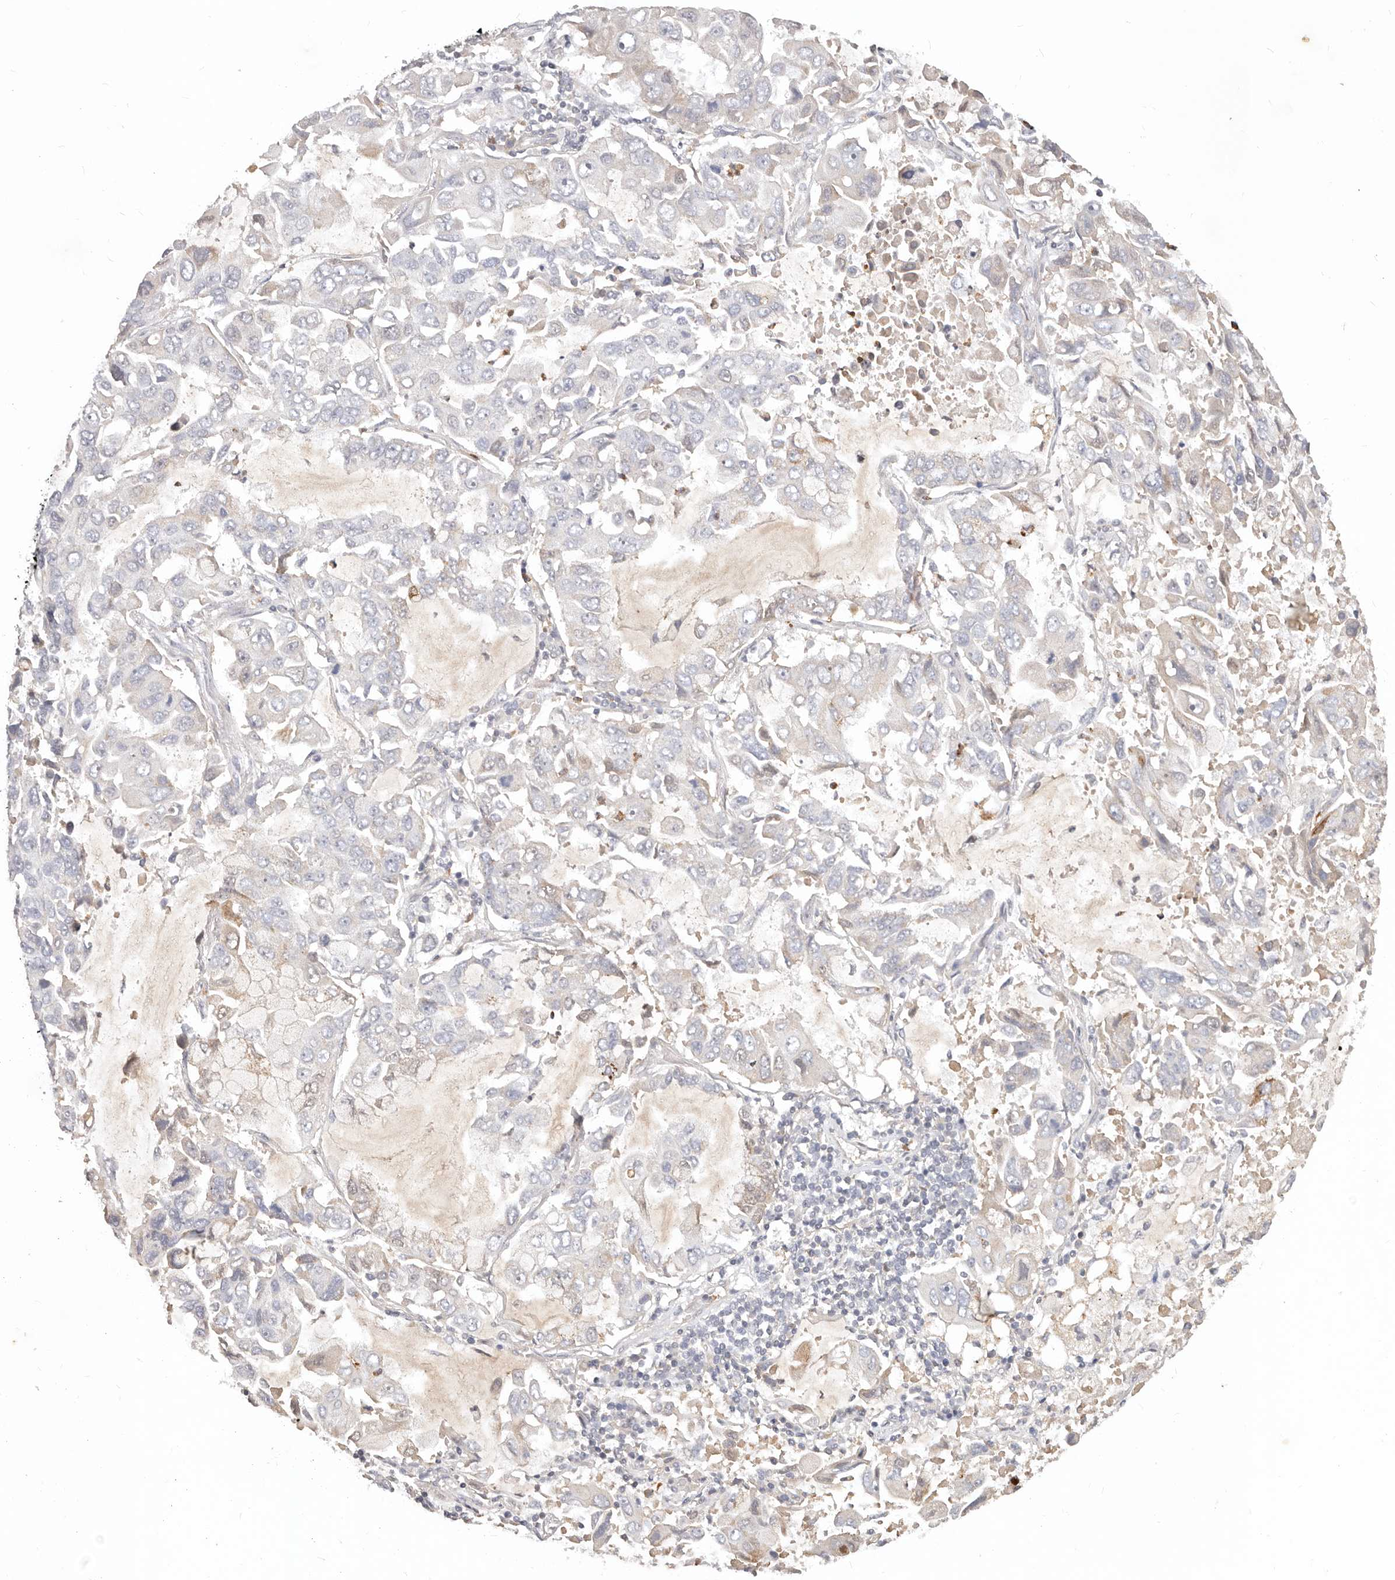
{"staining": {"intensity": "negative", "quantity": "none", "location": "none"}, "tissue": "lung cancer", "cell_type": "Tumor cells", "image_type": "cancer", "snomed": [{"axis": "morphology", "description": "Adenocarcinoma, NOS"}, {"axis": "topography", "description": "Lung"}], "caption": "Immunohistochemical staining of human lung cancer (adenocarcinoma) exhibits no significant staining in tumor cells.", "gene": "USP49", "patient": {"sex": "male", "age": 64}}